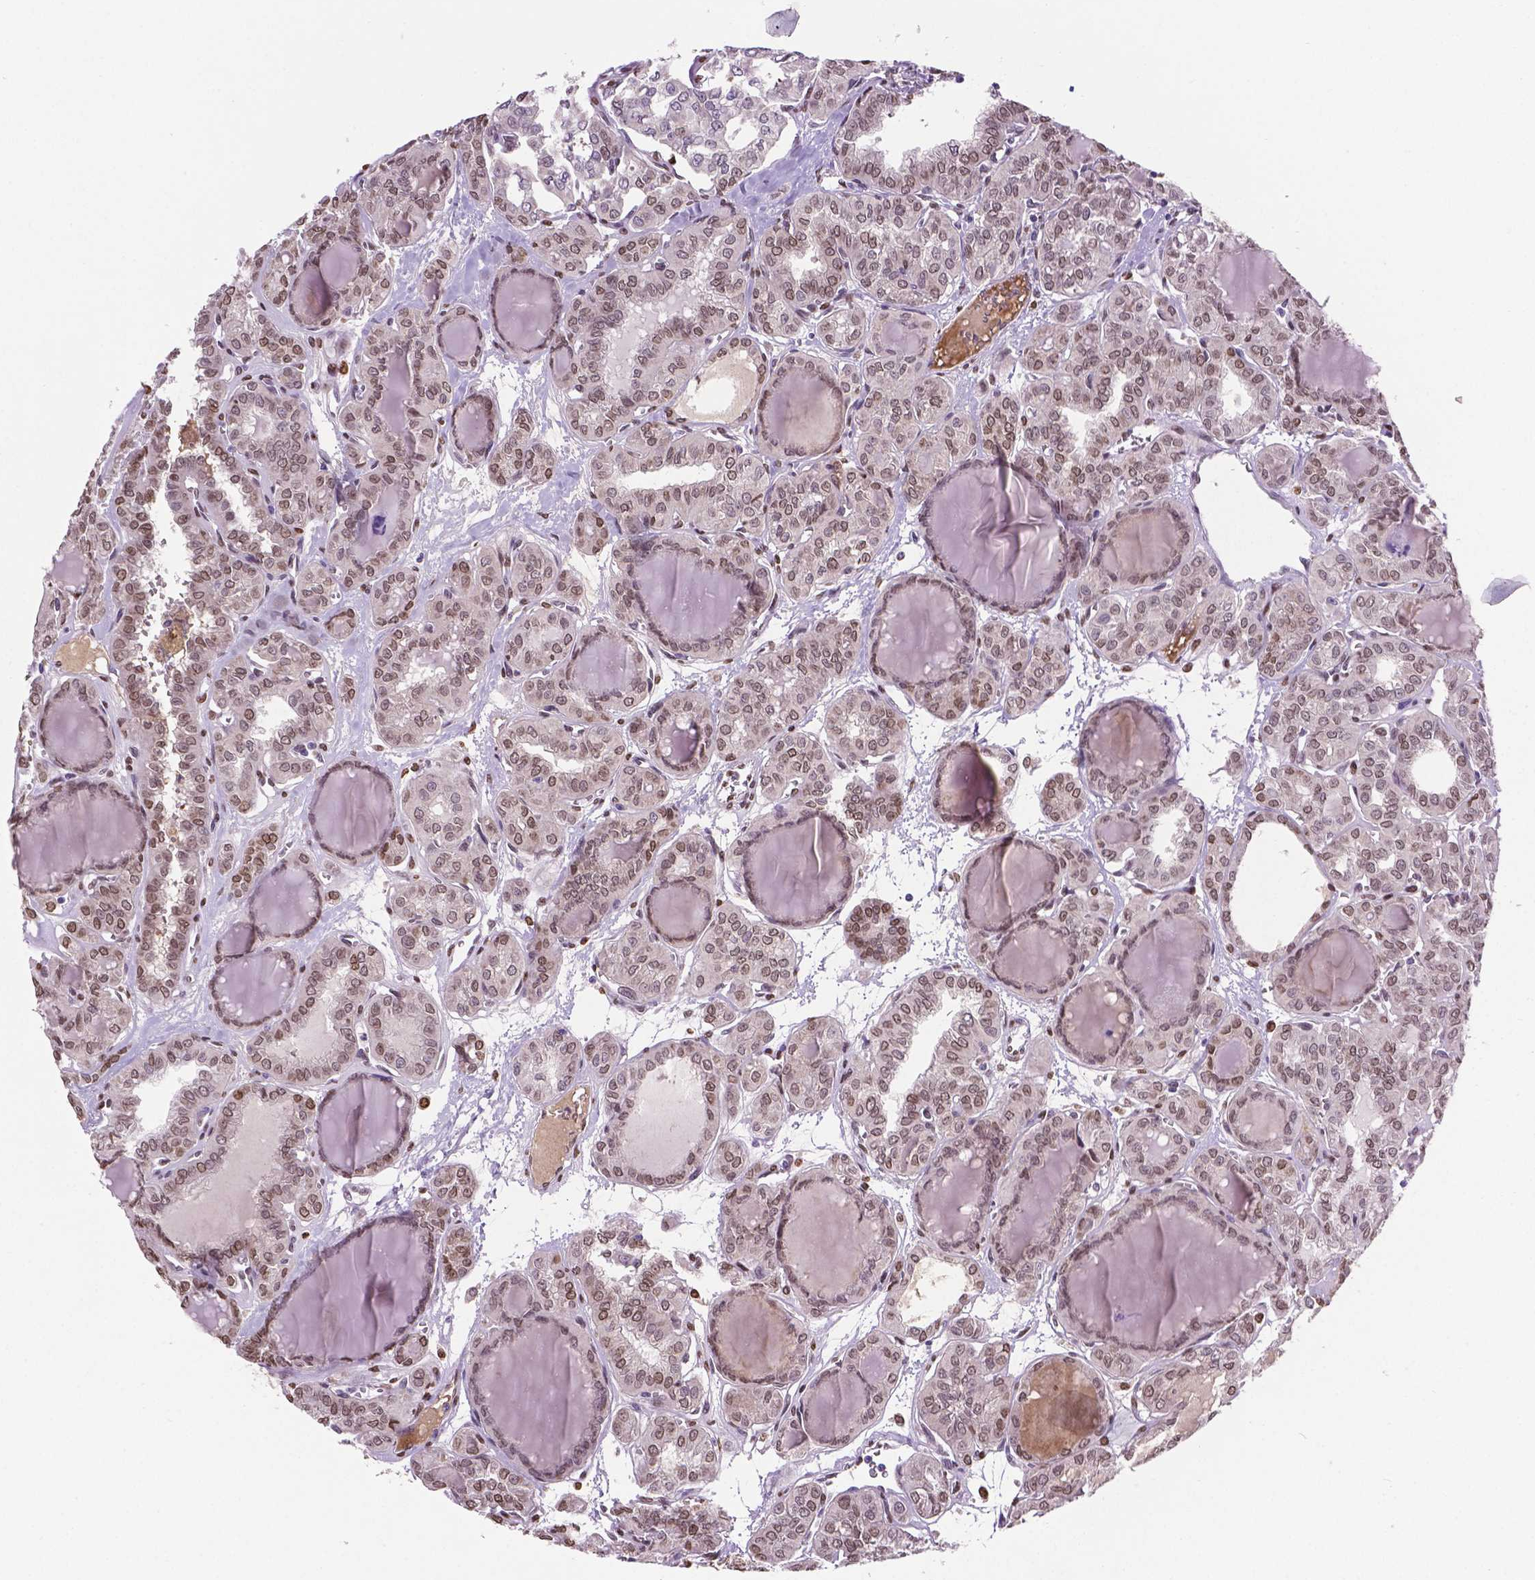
{"staining": {"intensity": "weak", "quantity": ">75%", "location": "nuclear"}, "tissue": "thyroid cancer", "cell_type": "Tumor cells", "image_type": "cancer", "snomed": [{"axis": "morphology", "description": "Papillary adenocarcinoma, NOS"}, {"axis": "topography", "description": "Thyroid gland"}], "caption": "Immunohistochemical staining of thyroid papillary adenocarcinoma reveals low levels of weak nuclear protein staining in approximately >75% of tumor cells.", "gene": "IRF6", "patient": {"sex": "female", "age": 41}}